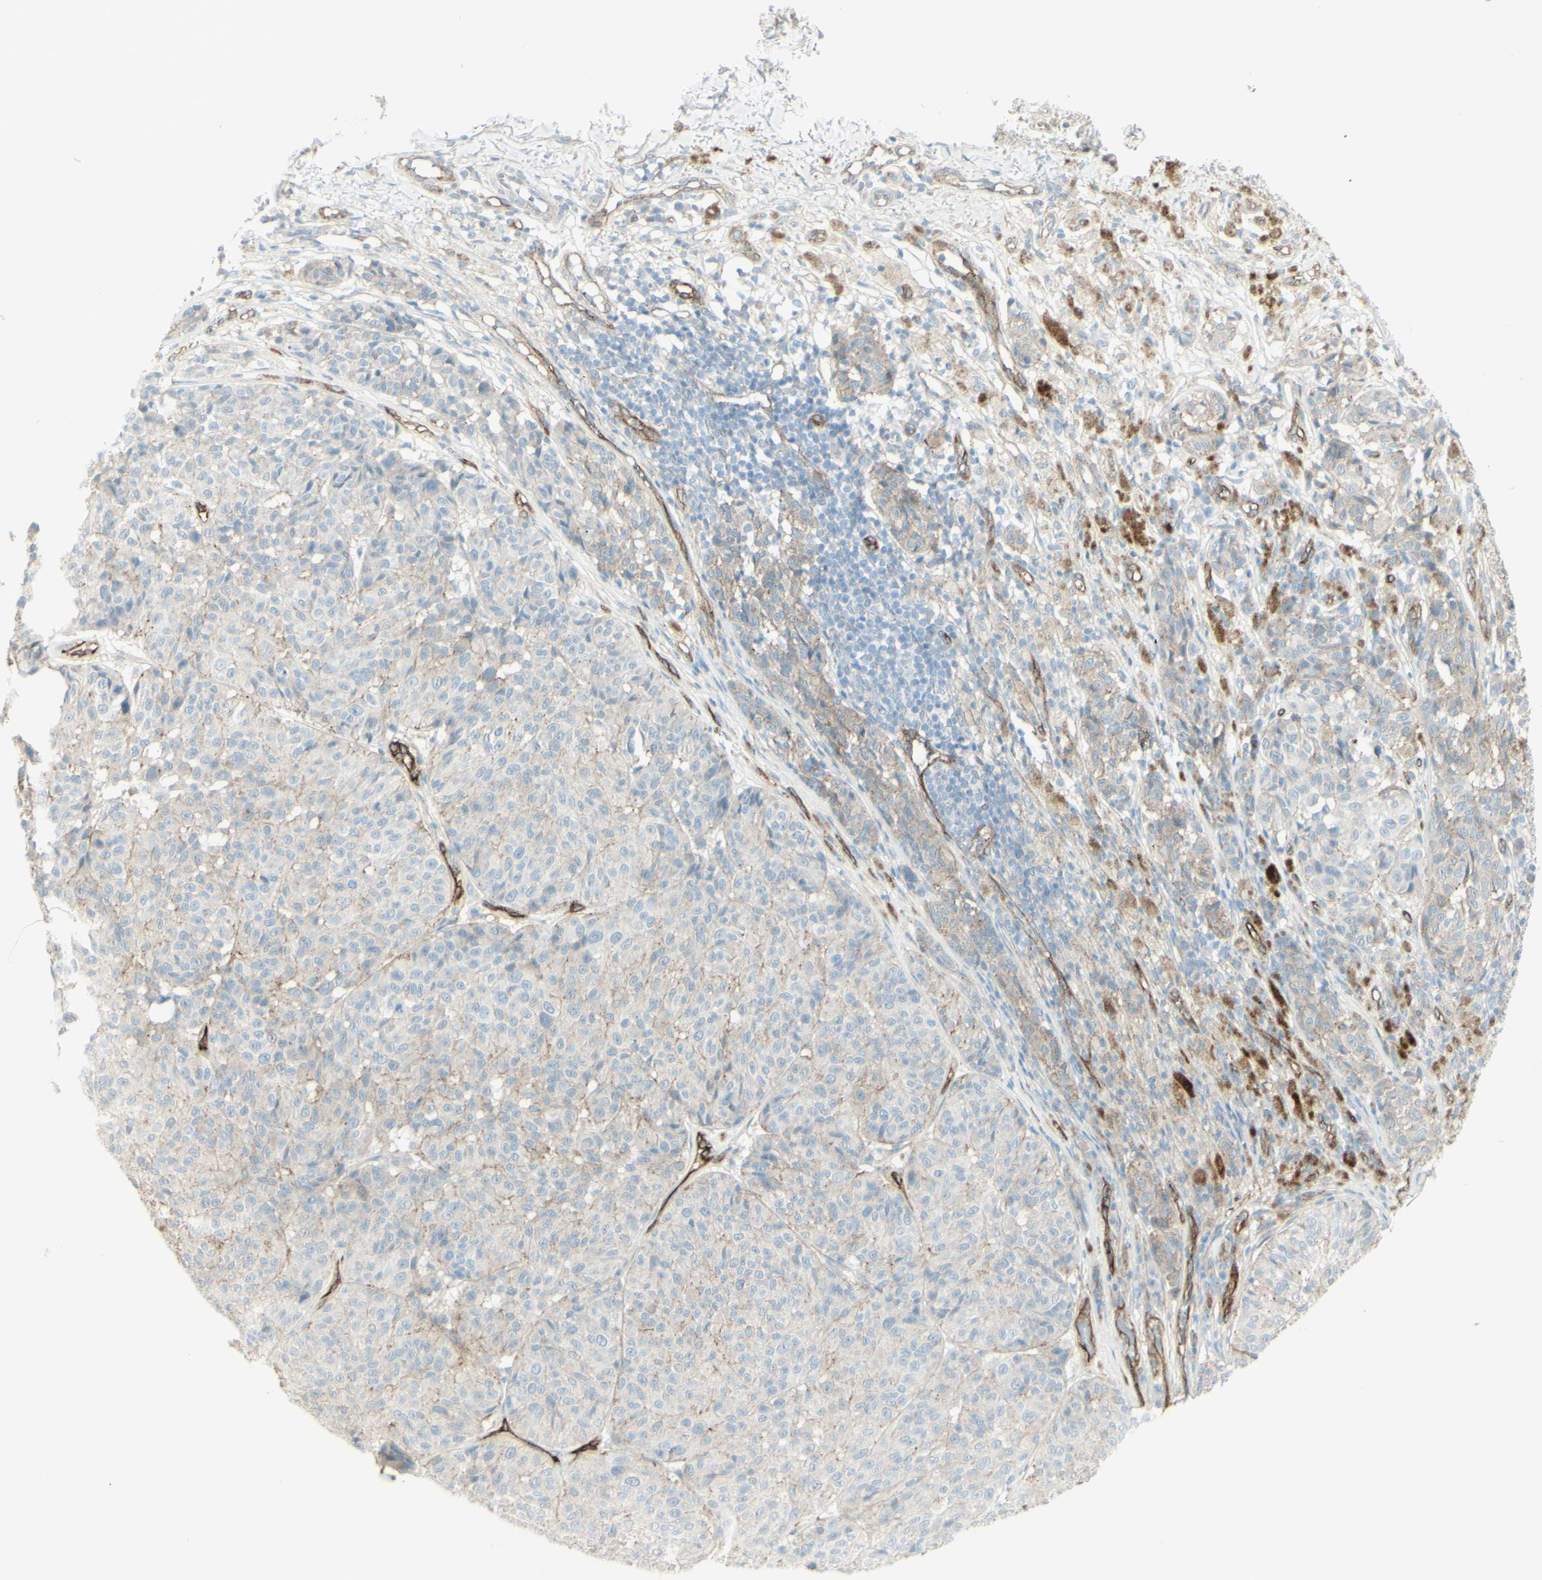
{"staining": {"intensity": "weak", "quantity": "25%-75%", "location": "cytoplasmic/membranous"}, "tissue": "melanoma", "cell_type": "Tumor cells", "image_type": "cancer", "snomed": [{"axis": "morphology", "description": "Malignant melanoma, NOS"}, {"axis": "topography", "description": "Skin"}], "caption": "Approximately 25%-75% of tumor cells in human melanoma demonstrate weak cytoplasmic/membranous protein expression as visualized by brown immunohistochemical staining.", "gene": "MYO6", "patient": {"sex": "female", "age": 46}}